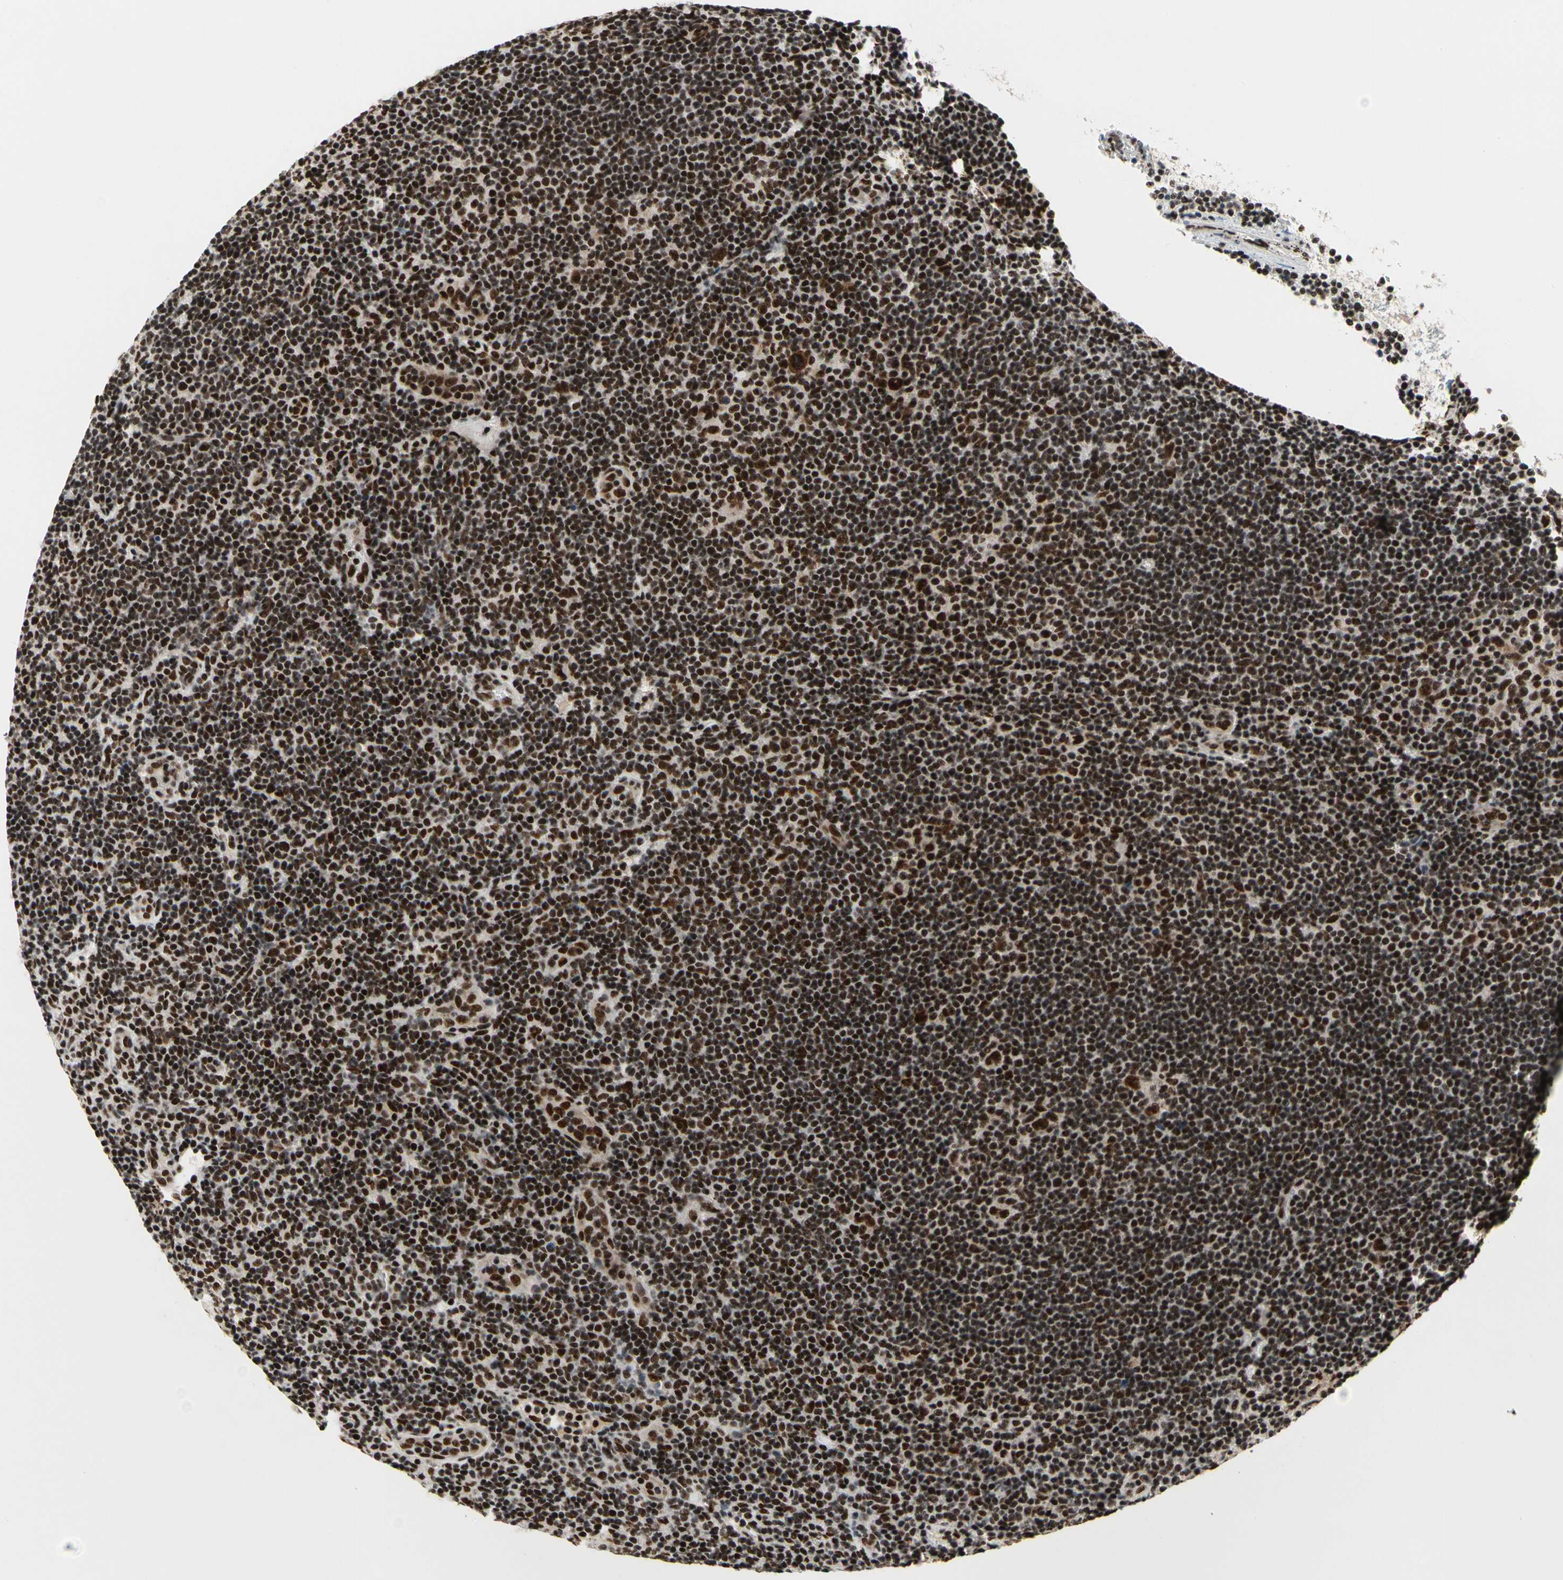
{"staining": {"intensity": "strong", "quantity": ">75%", "location": "nuclear"}, "tissue": "lymphoma", "cell_type": "Tumor cells", "image_type": "cancer", "snomed": [{"axis": "morphology", "description": "Hodgkin's disease, NOS"}, {"axis": "topography", "description": "Lymph node"}], "caption": "Hodgkin's disease stained with immunohistochemistry demonstrates strong nuclear positivity in approximately >75% of tumor cells.", "gene": "SRSF11", "patient": {"sex": "female", "age": 57}}